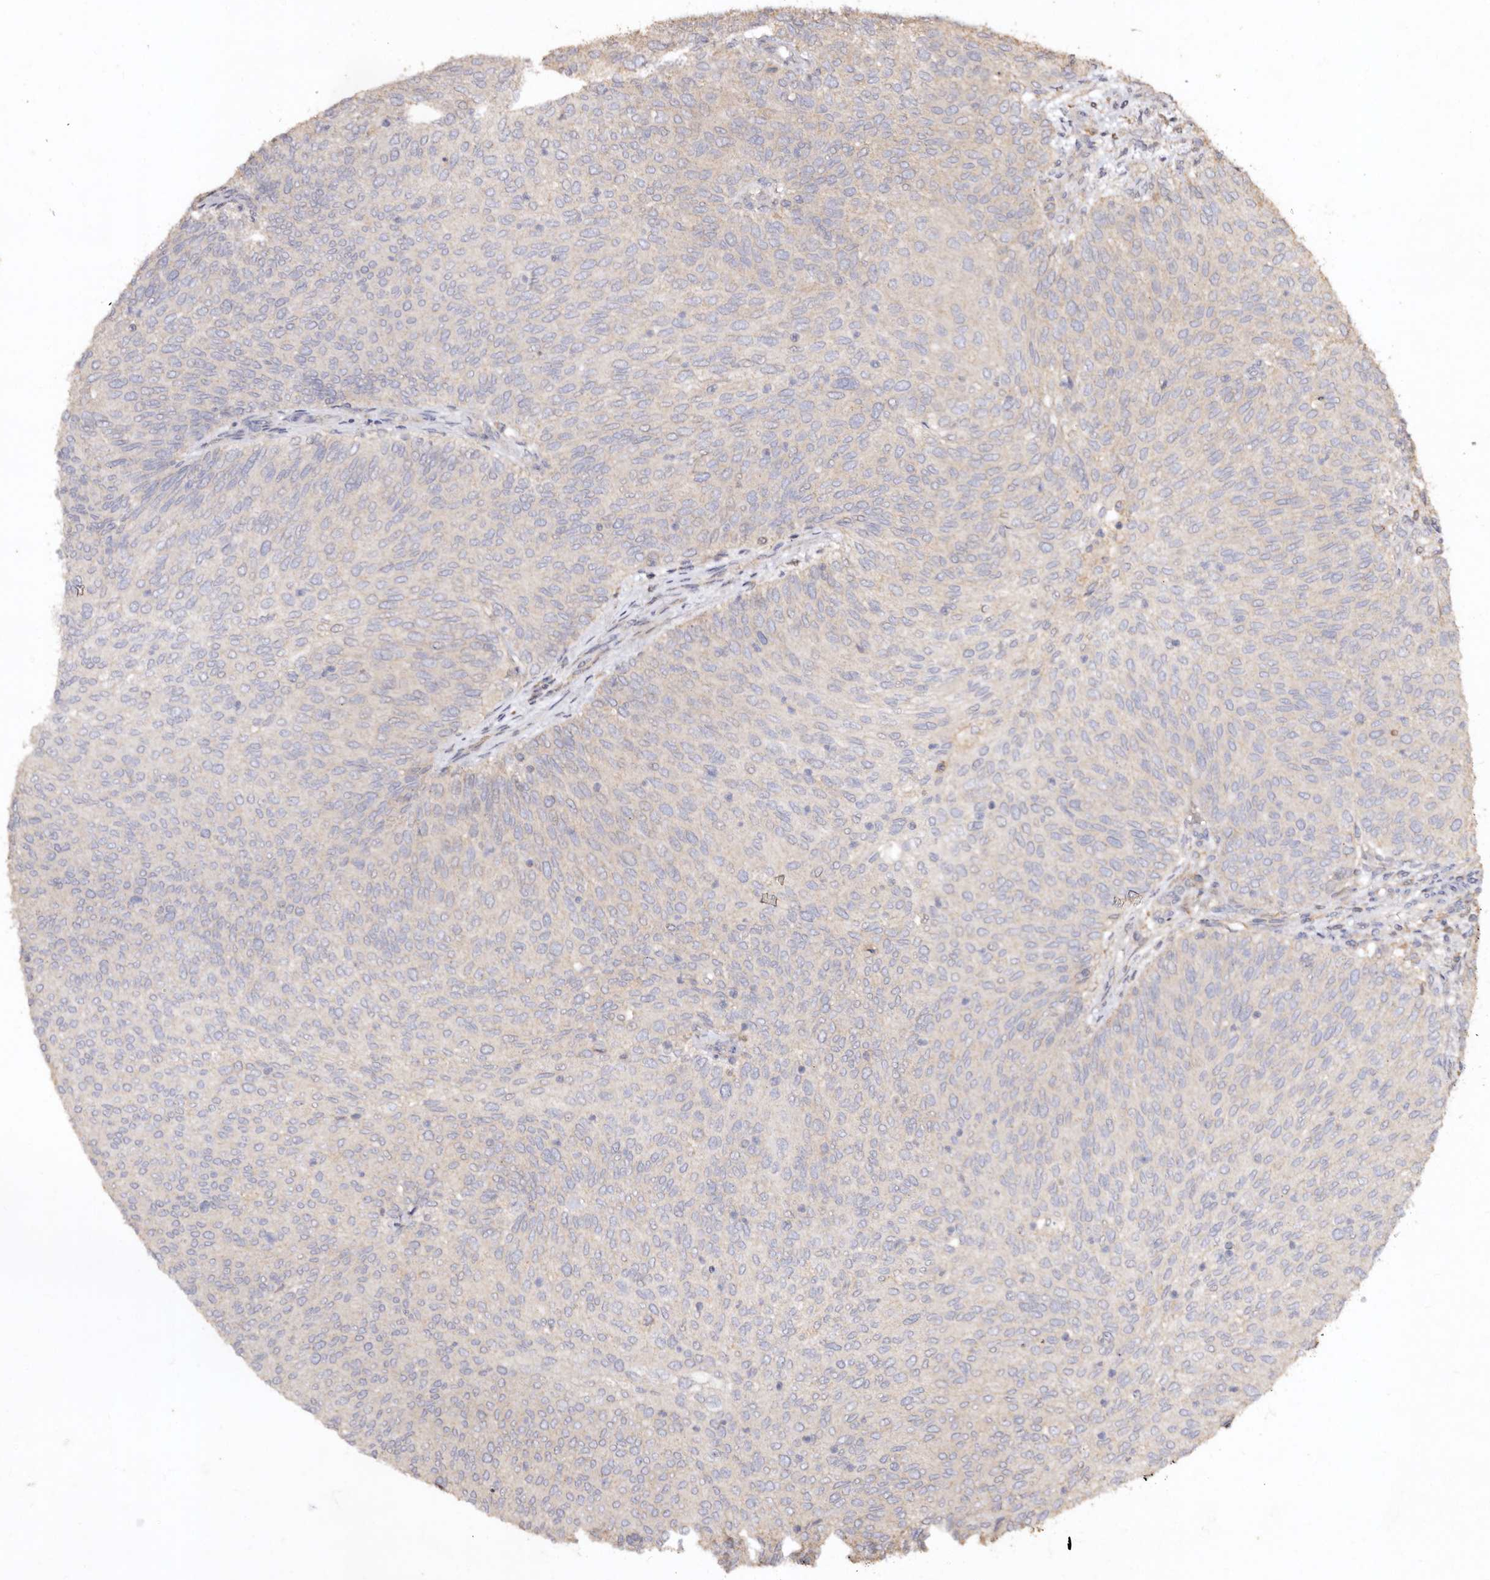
{"staining": {"intensity": "negative", "quantity": "none", "location": "none"}, "tissue": "urothelial cancer", "cell_type": "Tumor cells", "image_type": "cancer", "snomed": [{"axis": "morphology", "description": "Urothelial carcinoma, Low grade"}, {"axis": "topography", "description": "Urinary bladder"}], "caption": "DAB immunohistochemical staining of urothelial cancer demonstrates no significant positivity in tumor cells.", "gene": "FARS2", "patient": {"sex": "female", "age": 79}}